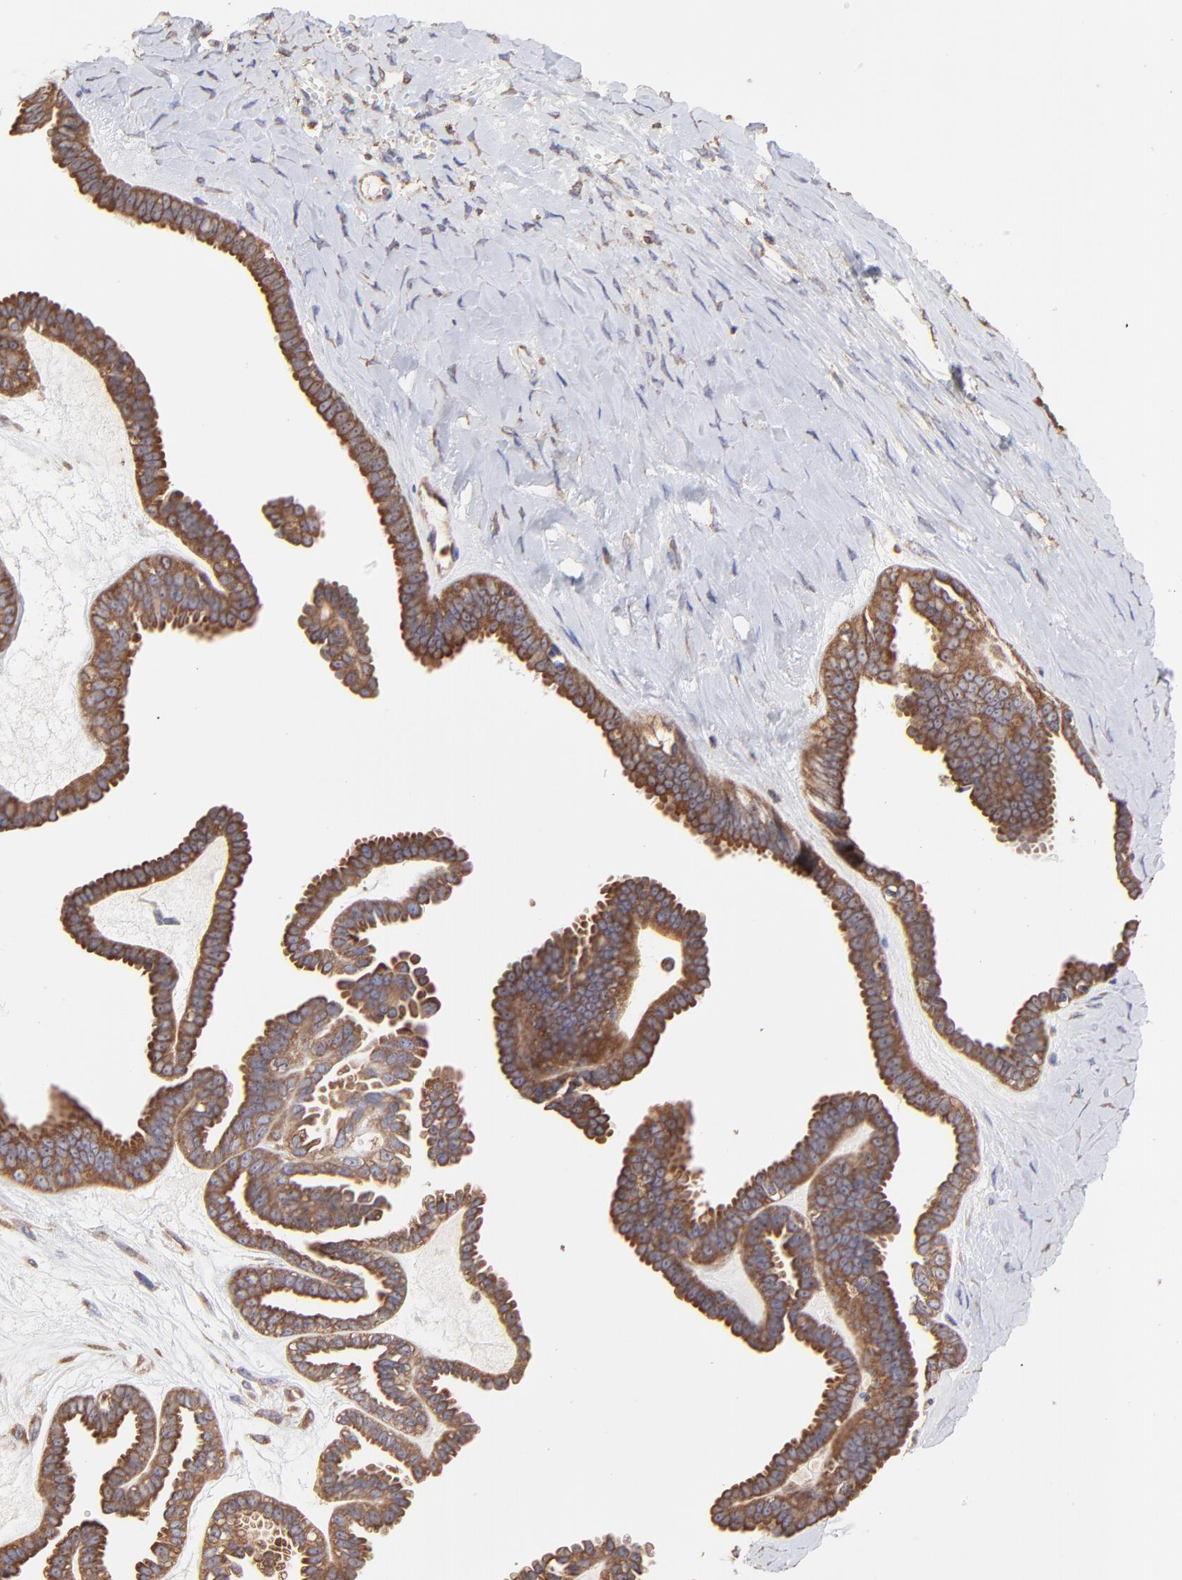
{"staining": {"intensity": "strong", "quantity": ">75%", "location": "cytoplasmic/membranous"}, "tissue": "ovarian cancer", "cell_type": "Tumor cells", "image_type": "cancer", "snomed": [{"axis": "morphology", "description": "Cystadenocarcinoma, serous, NOS"}, {"axis": "topography", "description": "Ovary"}], "caption": "The histopathology image reveals a brown stain indicating the presence of a protein in the cytoplasmic/membranous of tumor cells in ovarian cancer.", "gene": "PFKM", "patient": {"sex": "female", "age": 71}}